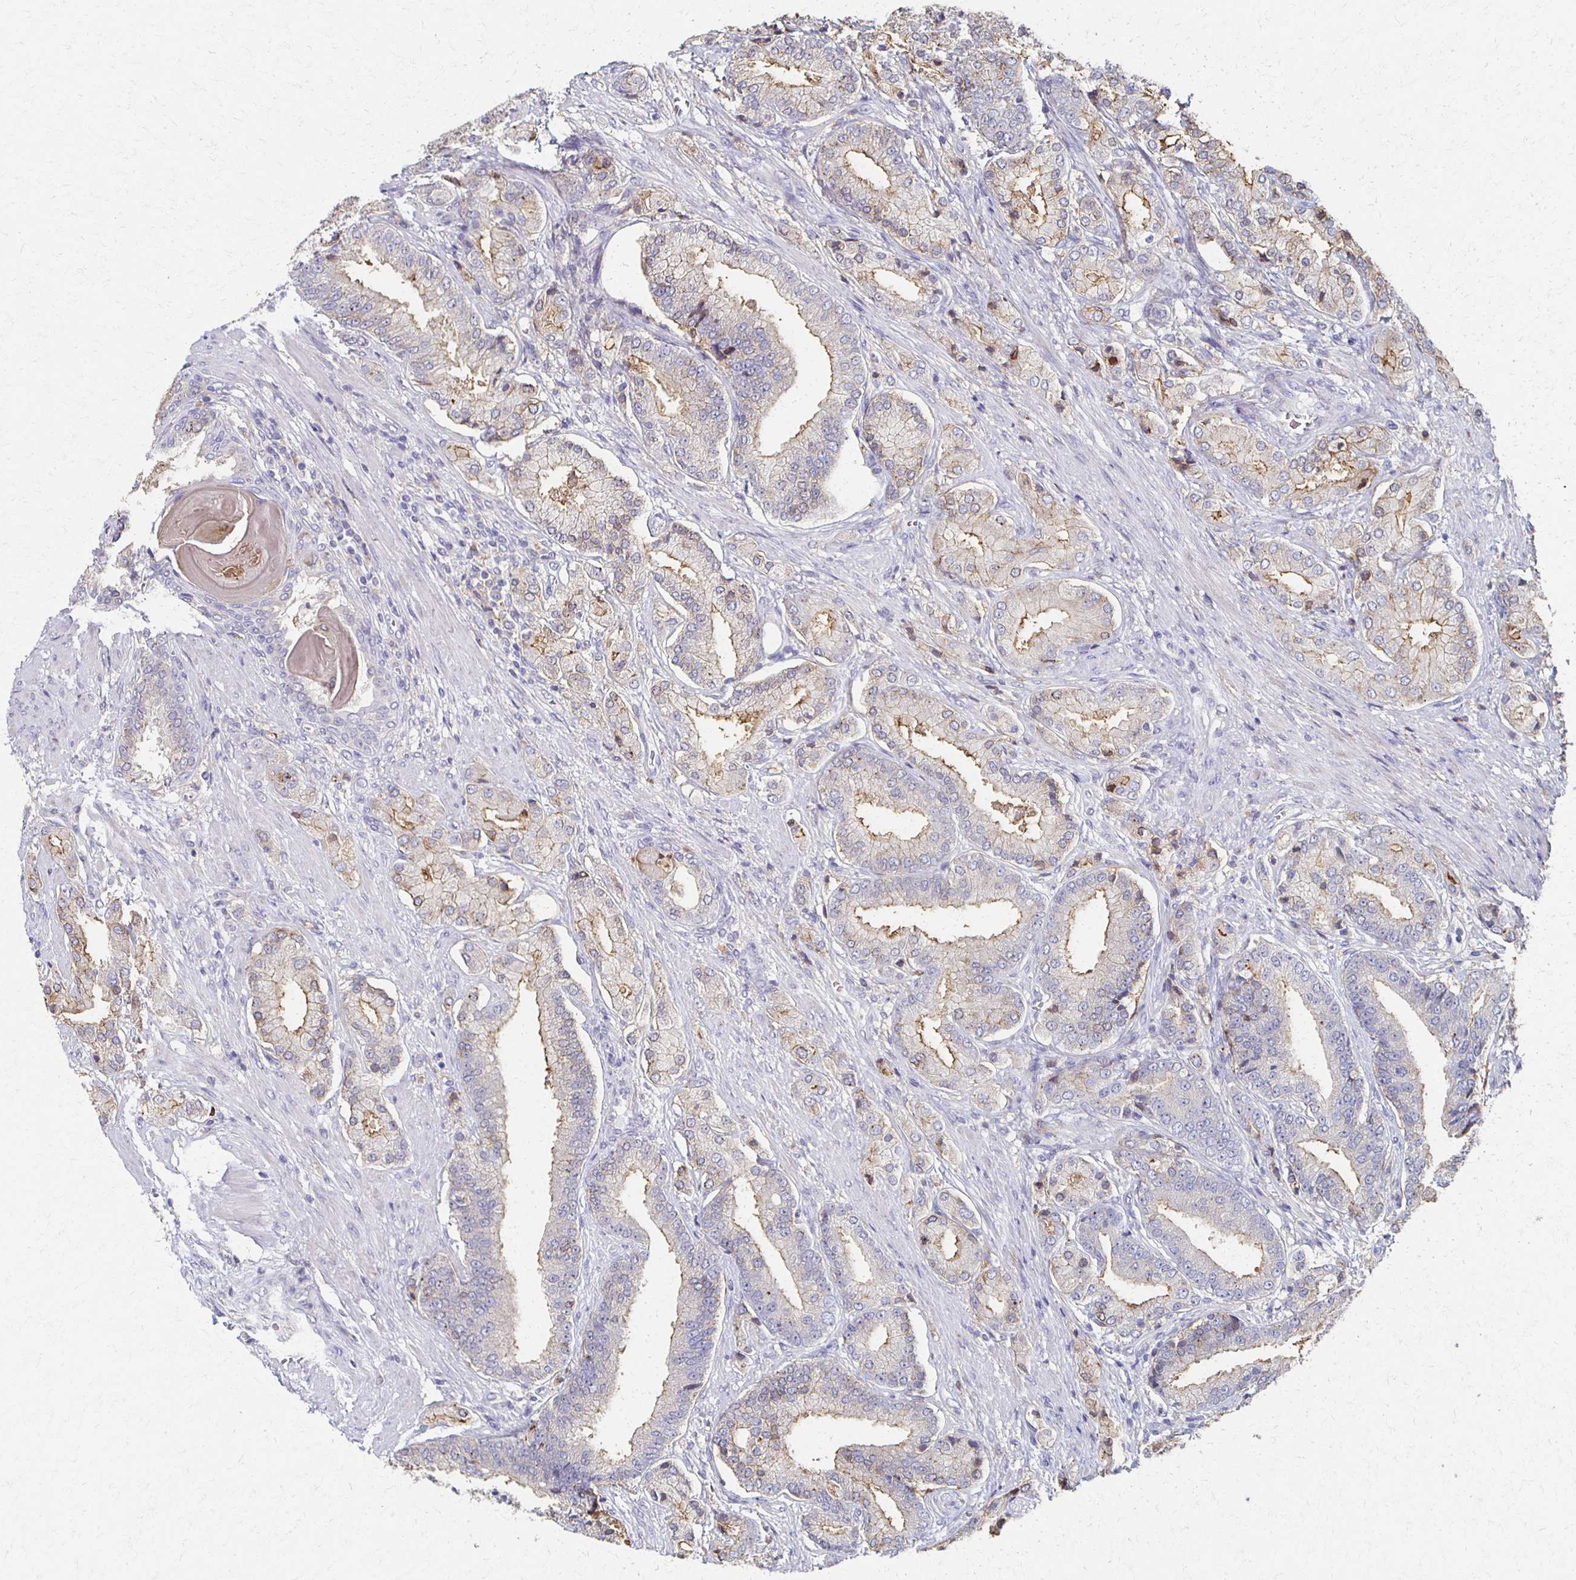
{"staining": {"intensity": "moderate", "quantity": "<25%", "location": "cytoplasmic/membranous"}, "tissue": "prostate cancer", "cell_type": "Tumor cells", "image_type": "cancer", "snomed": [{"axis": "morphology", "description": "Adenocarcinoma, High grade"}, {"axis": "topography", "description": "Prostate and seminal vesicle, NOS"}], "caption": "Protein staining exhibits moderate cytoplasmic/membranous staining in approximately <25% of tumor cells in prostate adenocarcinoma (high-grade). (Brightfield microscopy of DAB IHC at high magnification).", "gene": "CX3CR1", "patient": {"sex": "male", "age": 61}}